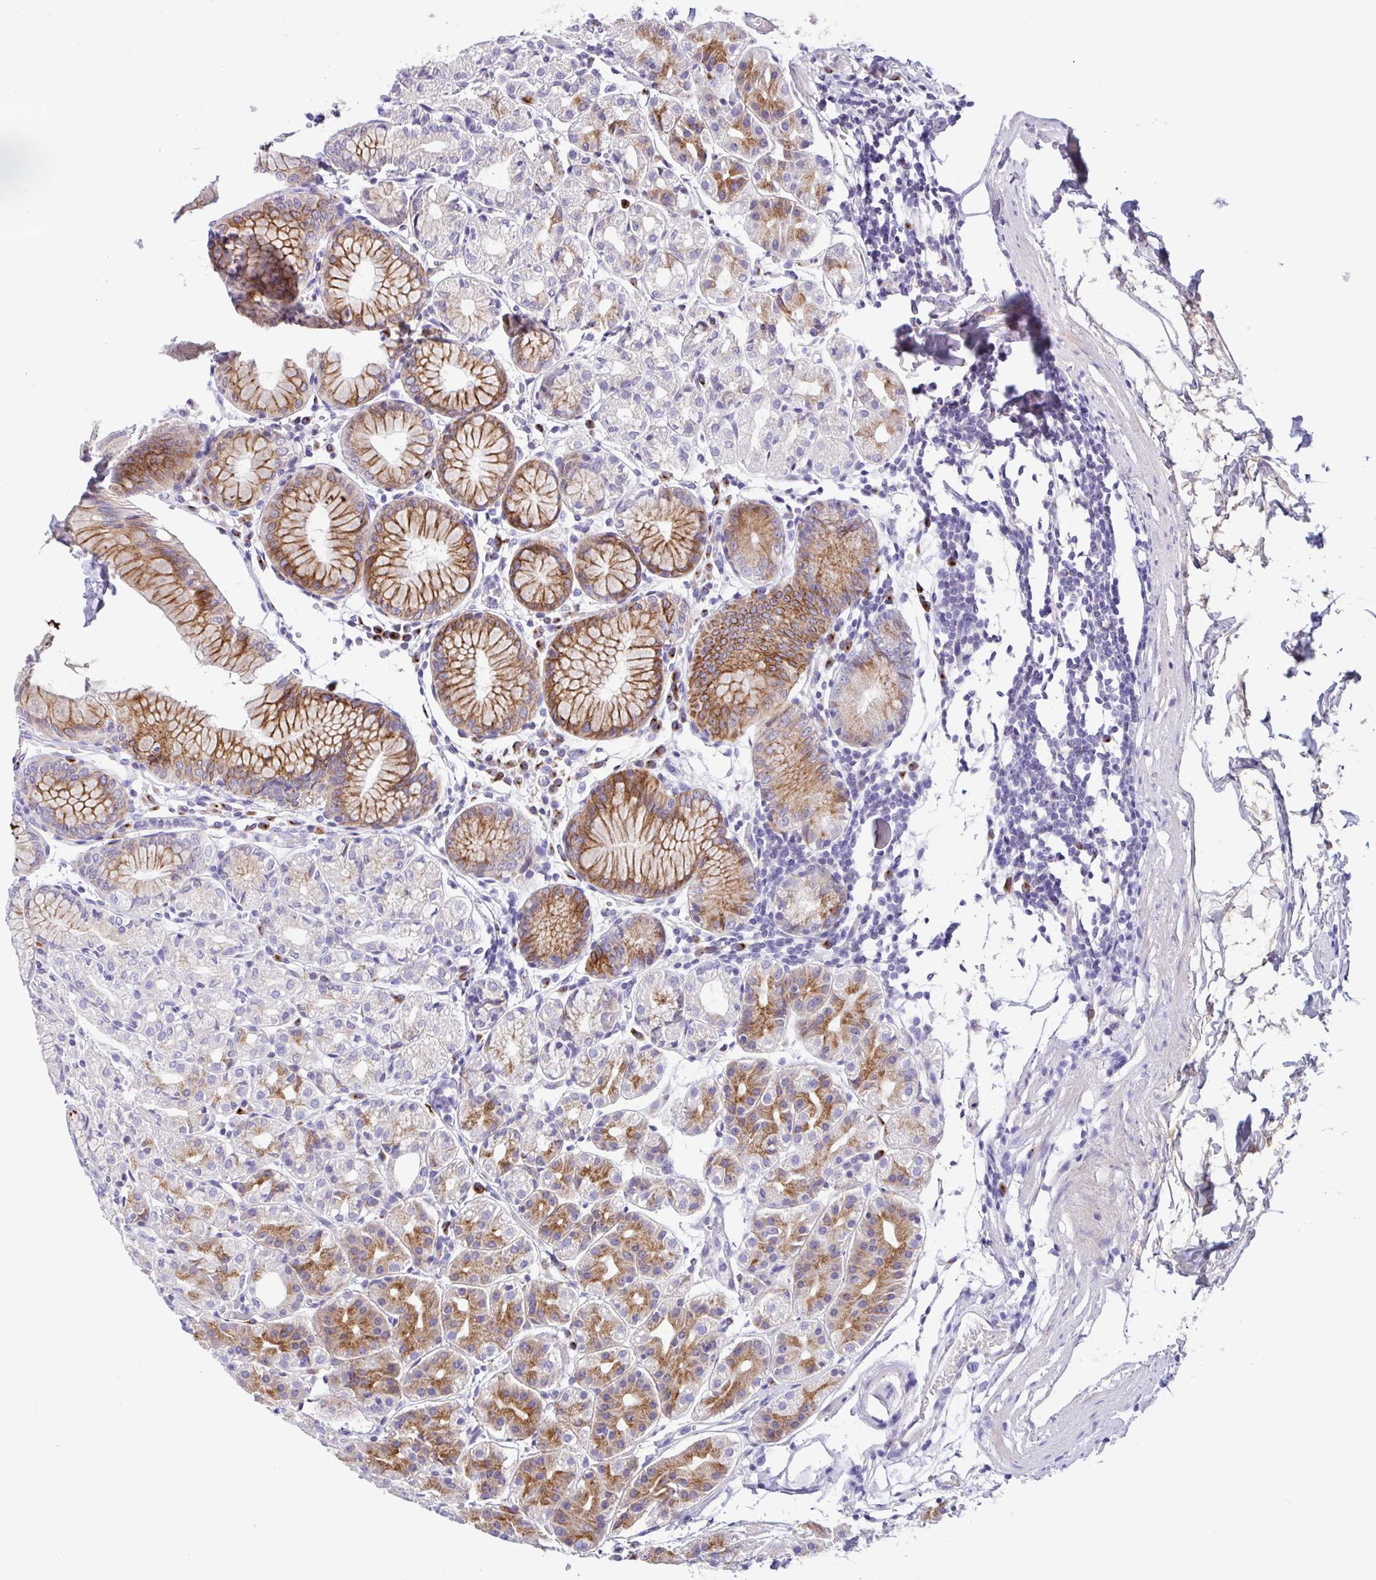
{"staining": {"intensity": "moderate", "quantity": "25%-75%", "location": "cytoplasmic/membranous"}, "tissue": "stomach", "cell_type": "Glandular cells", "image_type": "normal", "snomed": [{"axis": "morphology", "description": "Normal tissue, NOS"}, {"axis": "topography", "description": "Stomach"}], "caption": "Approximately 25%-75% of glandular cells in normal human stomach demonstrate moderate cytoplasmic/membranous protein positivity as visualized by brown immunohistochemical staining.", "gene": "FBXL20", "patient": {"sex": "female", "age": 57}}